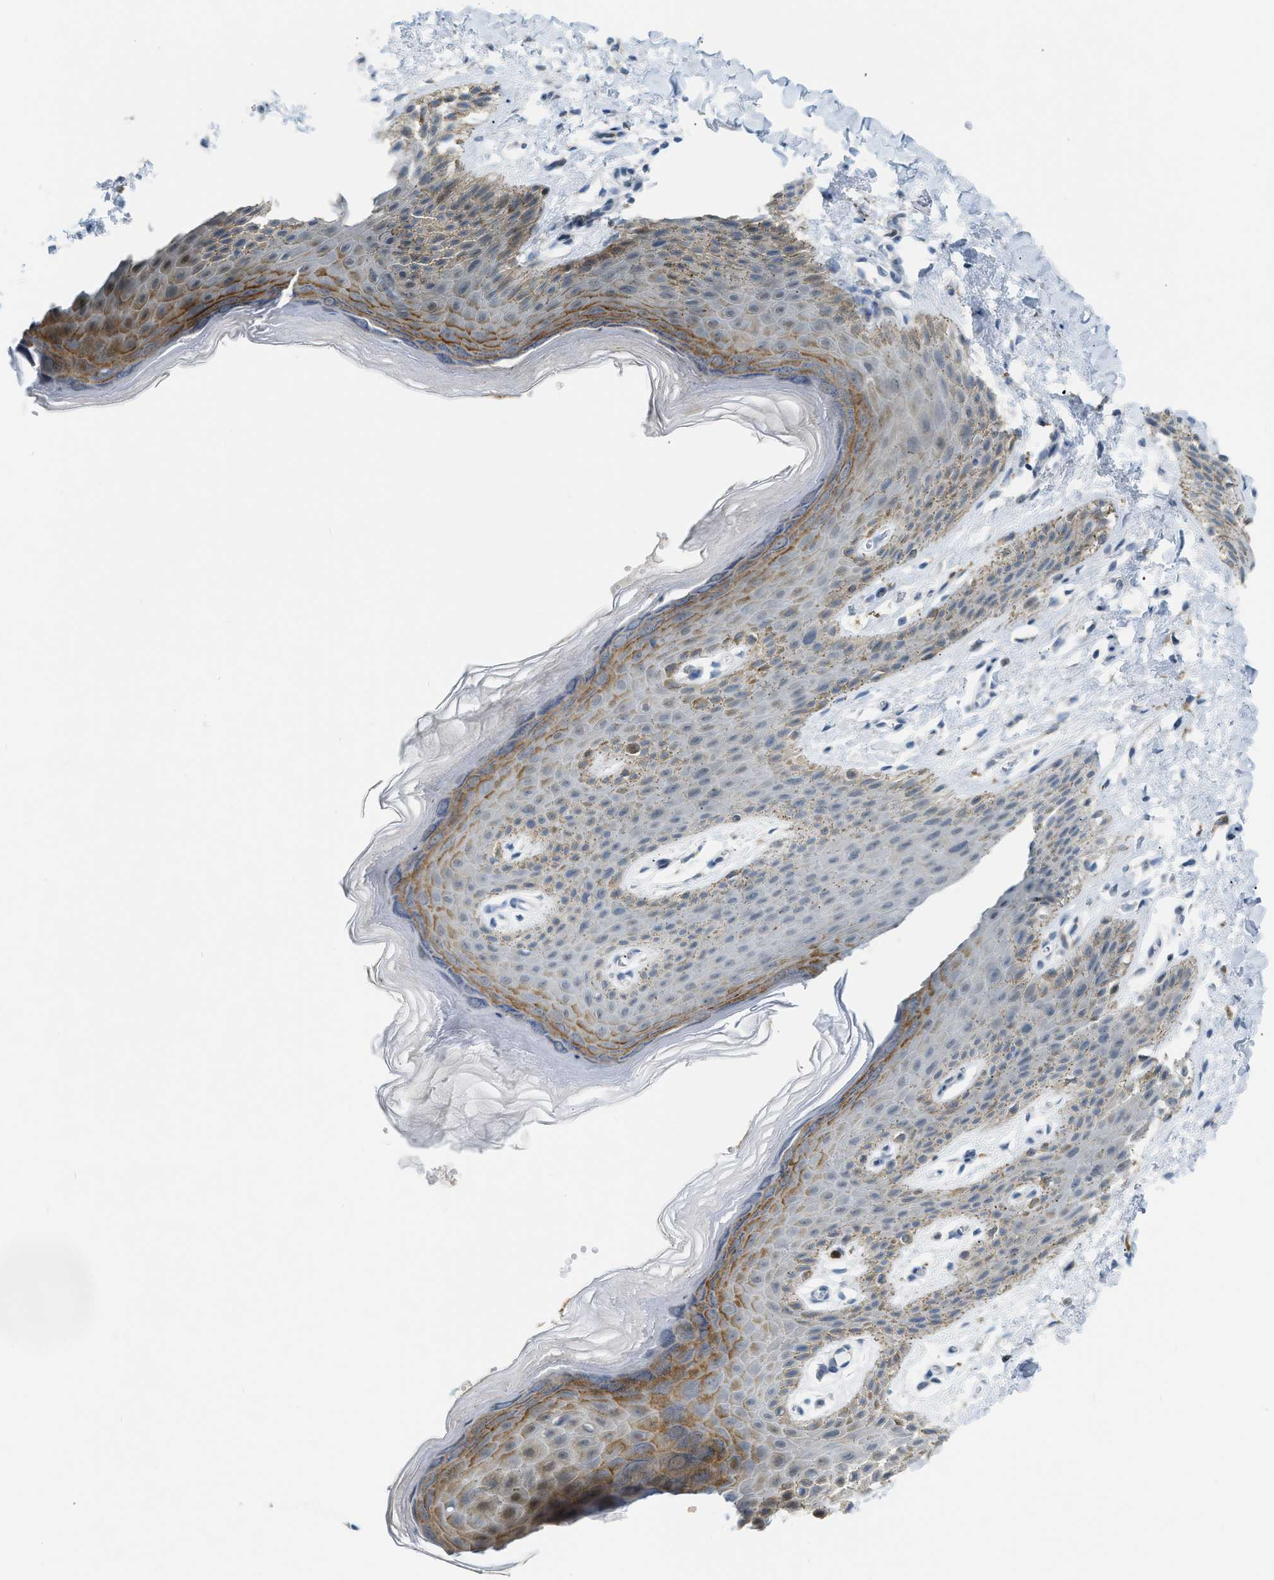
{"staining": {"intensity": "moderate", "quantity": "<25%", "location": "cytoplasmic/membranous"}, "tissue": "skin", "cell_type": "Epidermal cells", "image_type": "normal", "snomed": [{"axis": "morphology", "description": "Normal tissue, NOS"}, {"axis": "topography", "description": "Anal"}], "caption": "DAB (3,3'-diaminobenzidine) immunohistochemical staining of unremarkable human skin reveals moderate cytoplasmic/membranous protein expression in about <25% of epidermal cells.", "gene": "ZNF408", "patient": {"sex": "male", "age": 44}}